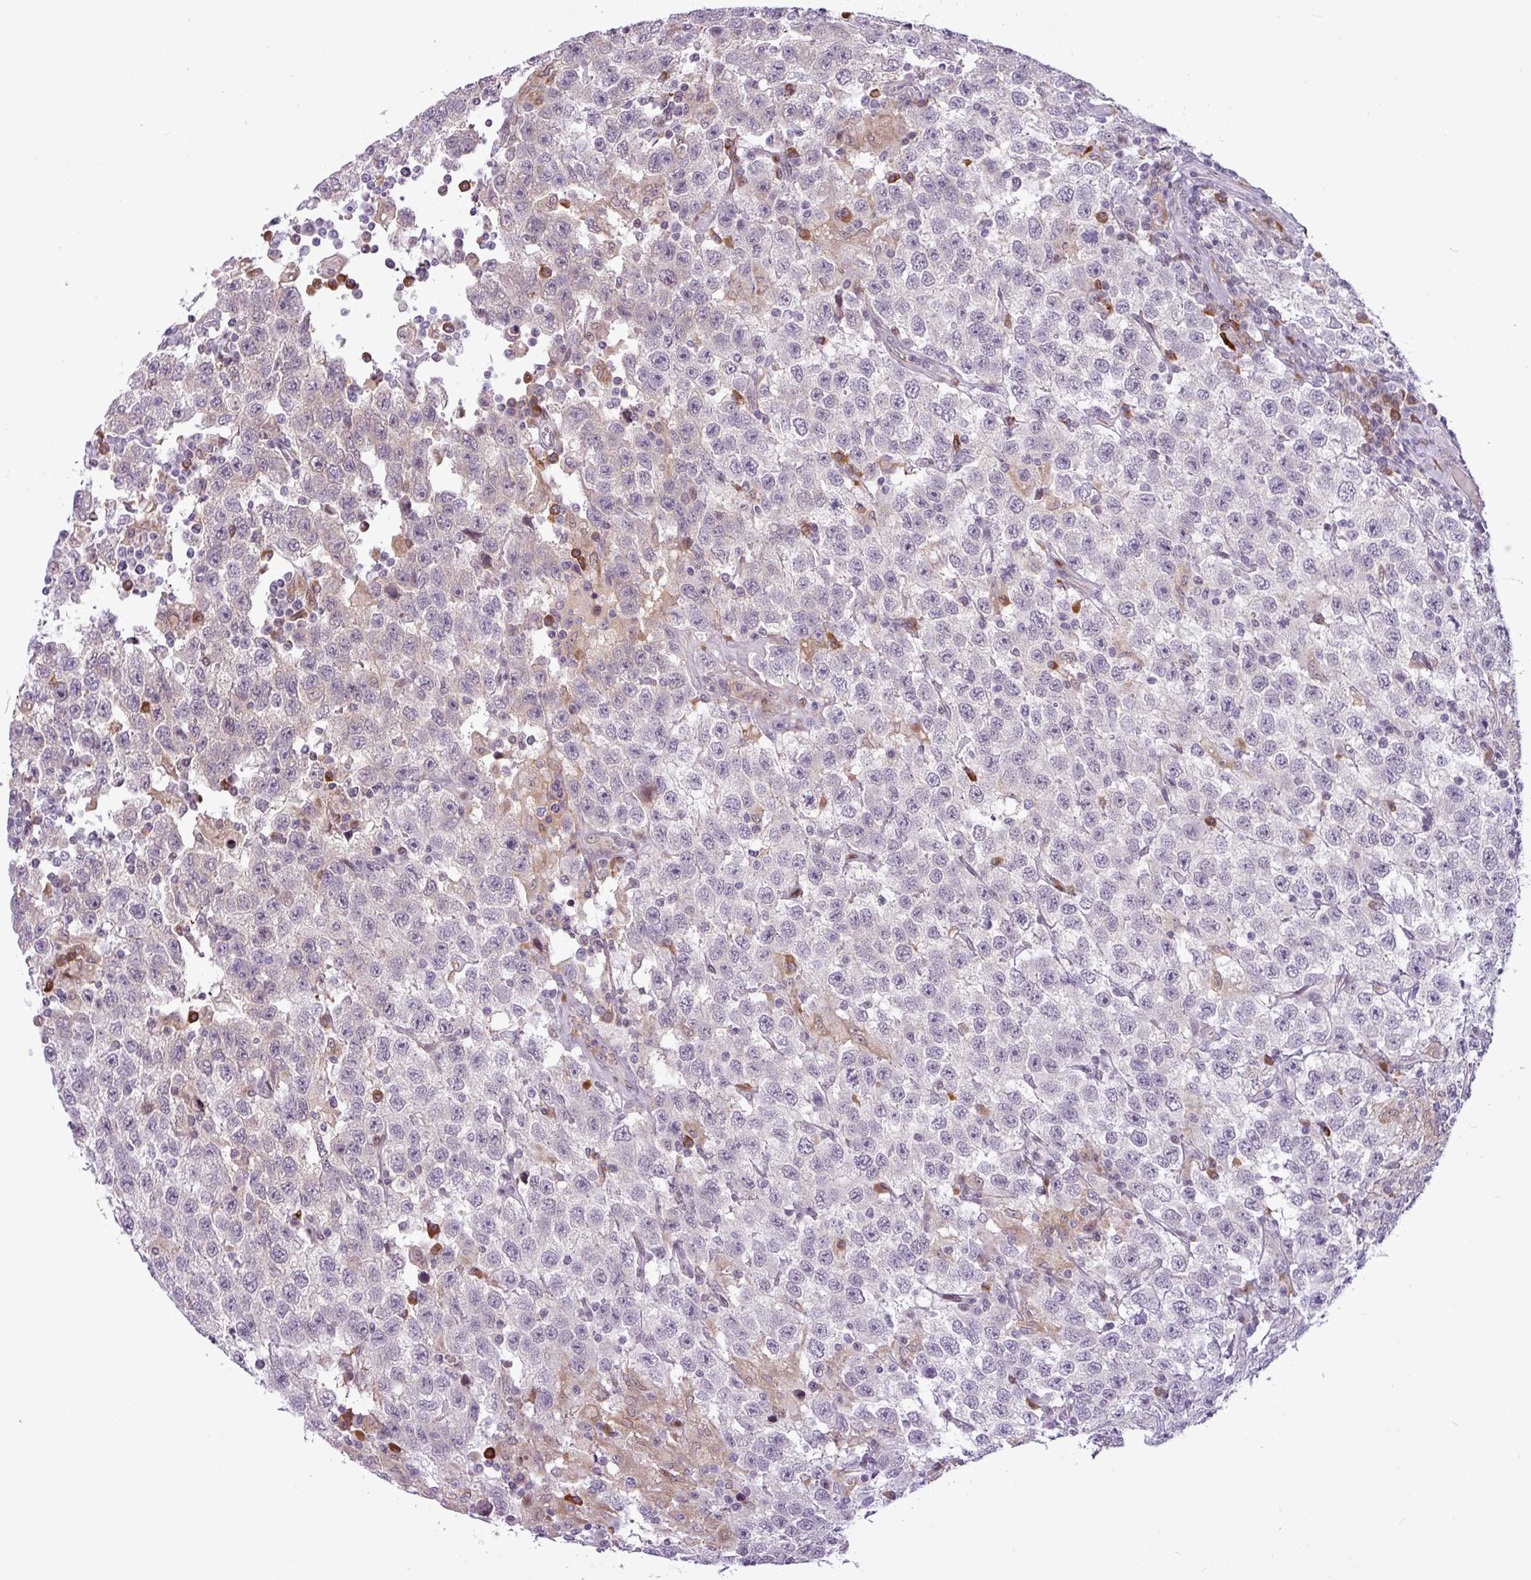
{"staining": {"intensity": "negative", "quantity": "none", "location": "none"}, "tissue": "testis cancer", "cell_type": "Tumor cells", "image_type": "cancer", "snomed": [{"axis": "morphology", "description": "Seminoma, NOS"}, {"axis": "topography", "description": "Testis"}], "caption": "The immunohistochemistry photomicrograph has no significant staining in tumor cells of testis cancer (seminoma) tissue. Brightfield microscopy of IHC stained with DAB (3,3'-diaminobenzidine) (brown) and hematoxylin (blue), captured at high magnification.", "gene": "SLC66A2", "patient": {"sex": "male", "age": 41}}